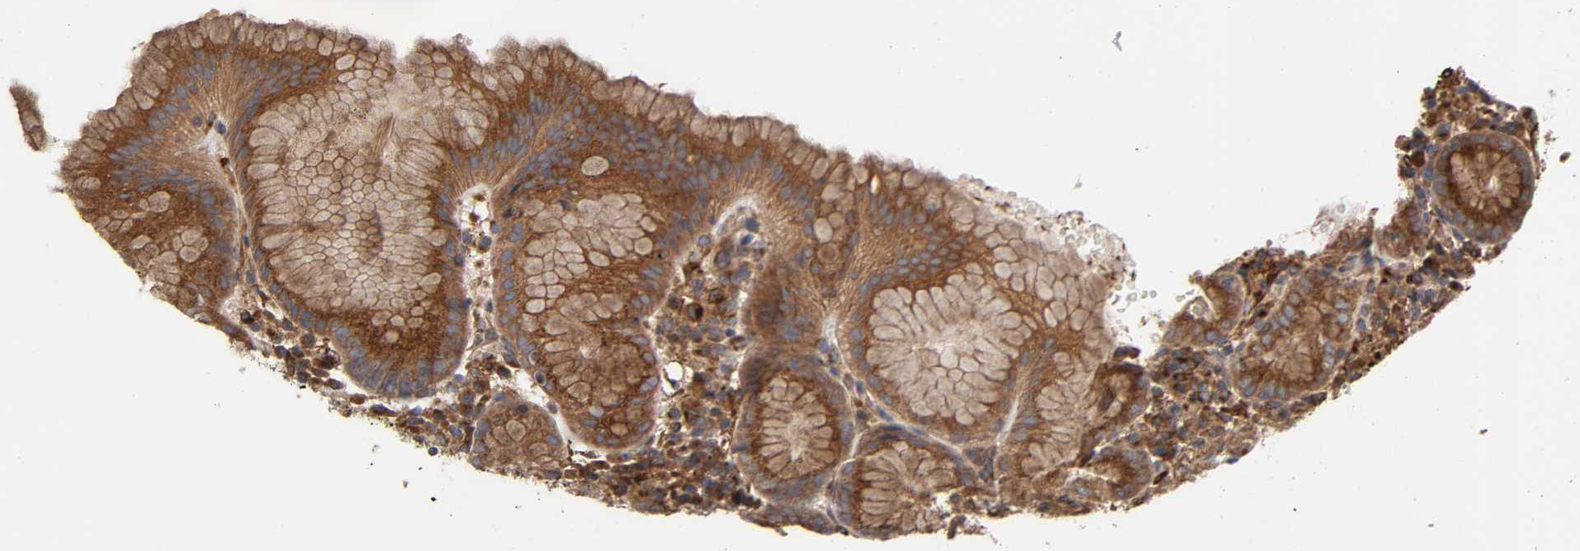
{"staining": {"intensity": "strong", "quantity": ">75%", "location": "cytoplasmic/membranous"}, "tissue": "stomach", "cell_type": "Glandular cells", "image_type": "normal", "snomed": [{"axis": "morphology", "description": "Normal tissue, NOS"}, {"axis": "topography", "description": "Stomach"}, {"axis": "topography", "description": "Stomach, lower"}], "caption": "This micrograph exhibits immunohistochemistry (IHC) staining of normal stomach, with high strong cytoplasmic/membranous staining in approximately >75% of glandular cells.", "gene": "GNPTG", "patient": {"sex": "female", "age": 75}}